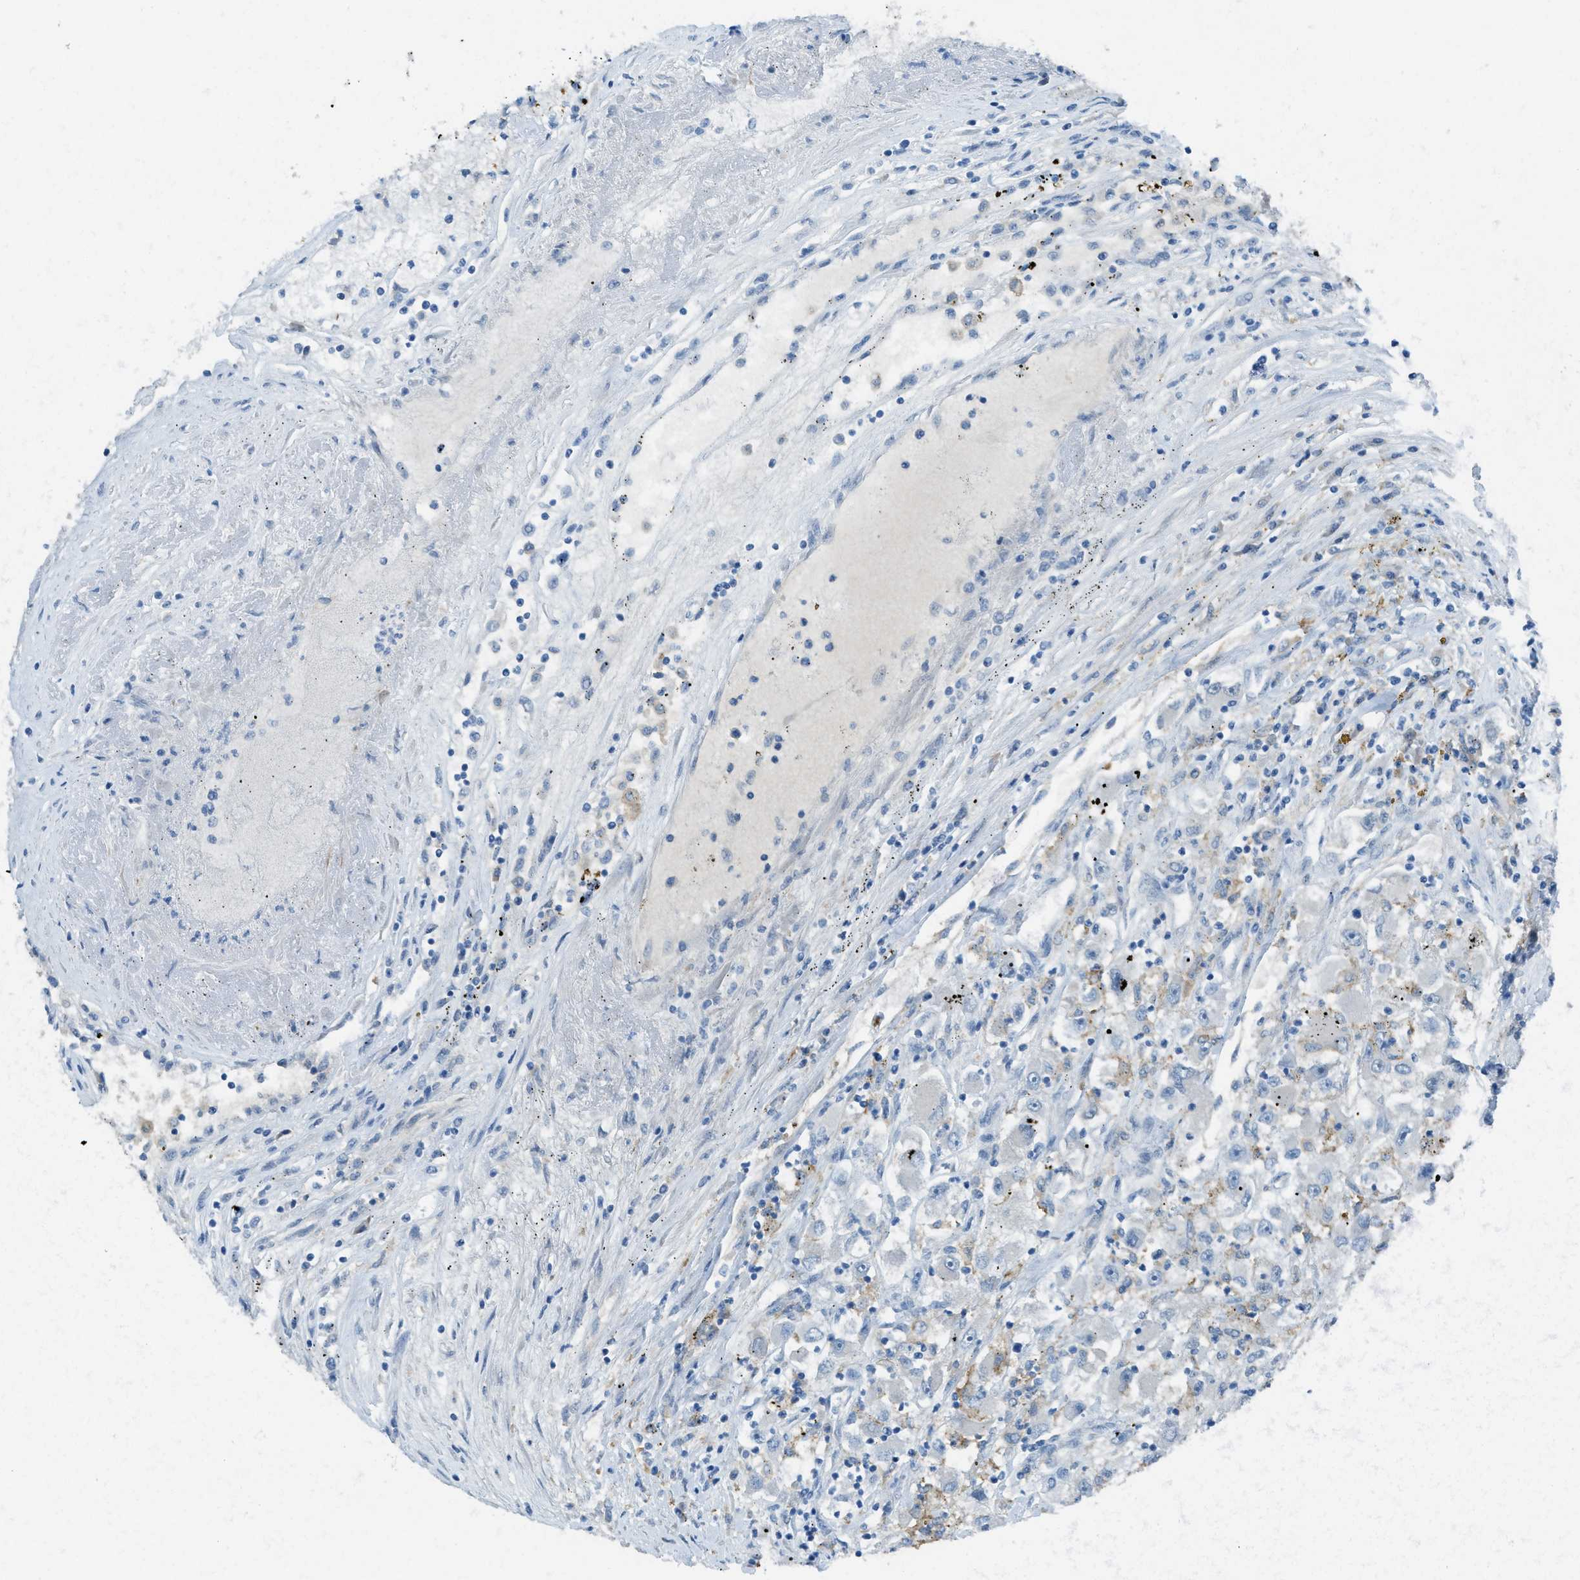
{"staining": {"intensity": "negative", "quantity": "none", "location": "none"}, "tissue": "renal cancer", "cell_type": "Tumor cells", "image_type": "cancer", "snomed": [{"axis": "morphology", "description": "Adenocarcinoma, NOS"}, {"axis": "topography", "description": "Kidney"}], "caption": "High magnification brightfield microscopy of renal cancer (adenocarcinoma) stained with DAB (3,3'-diaminobenzidine) (brown) and counterstained with hematoxylin (blue): tumor cells show no significant expression. Brightfield microscopy of immunohistochemistry (IHC) stained with DAB (brown) and hematoxylin (blue), captured at high magnification.", "gene": "KLHL8", "patient": {"sex": "female", "age": 52}}